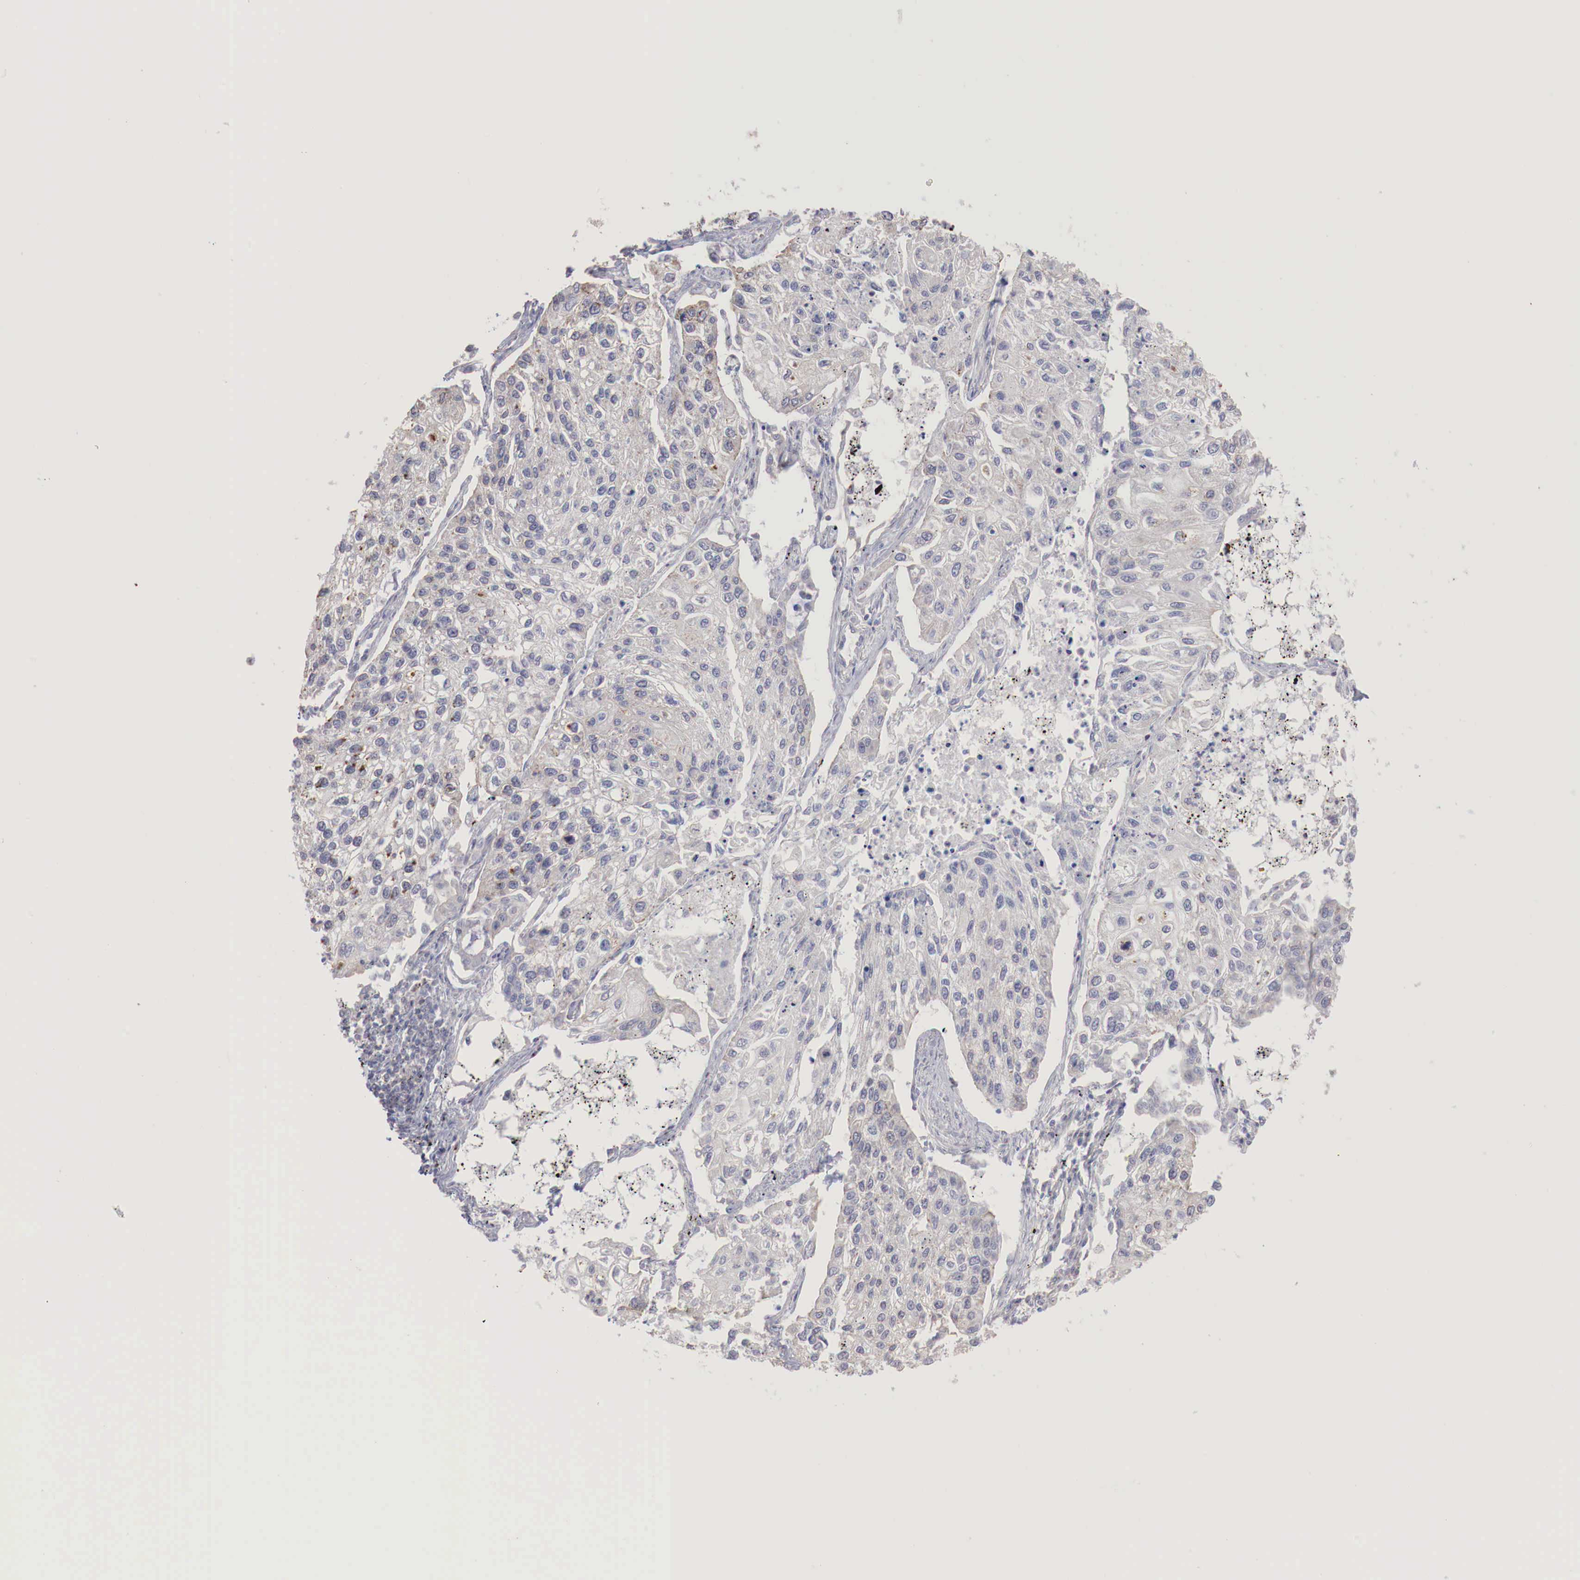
{"staining": {"intensity": "weak", "quantity": "<25%", "location": "cytoplasmic/membranous"}, "tissue": "lung cancer", "cell_type": "Tumor cells", "image_type": "cancer", "snomed": [{"axis": "morphology", "description": "Squamous cell carcinoma, NOS"}, {"axis": "topography", "description": "Lung"}], "caption": "The image exhibits no significant staining in tumor cells of lung squamous cell carcinoma.", "gene": "SYAP1", "patient": {"sex": "male", "age": 75}}